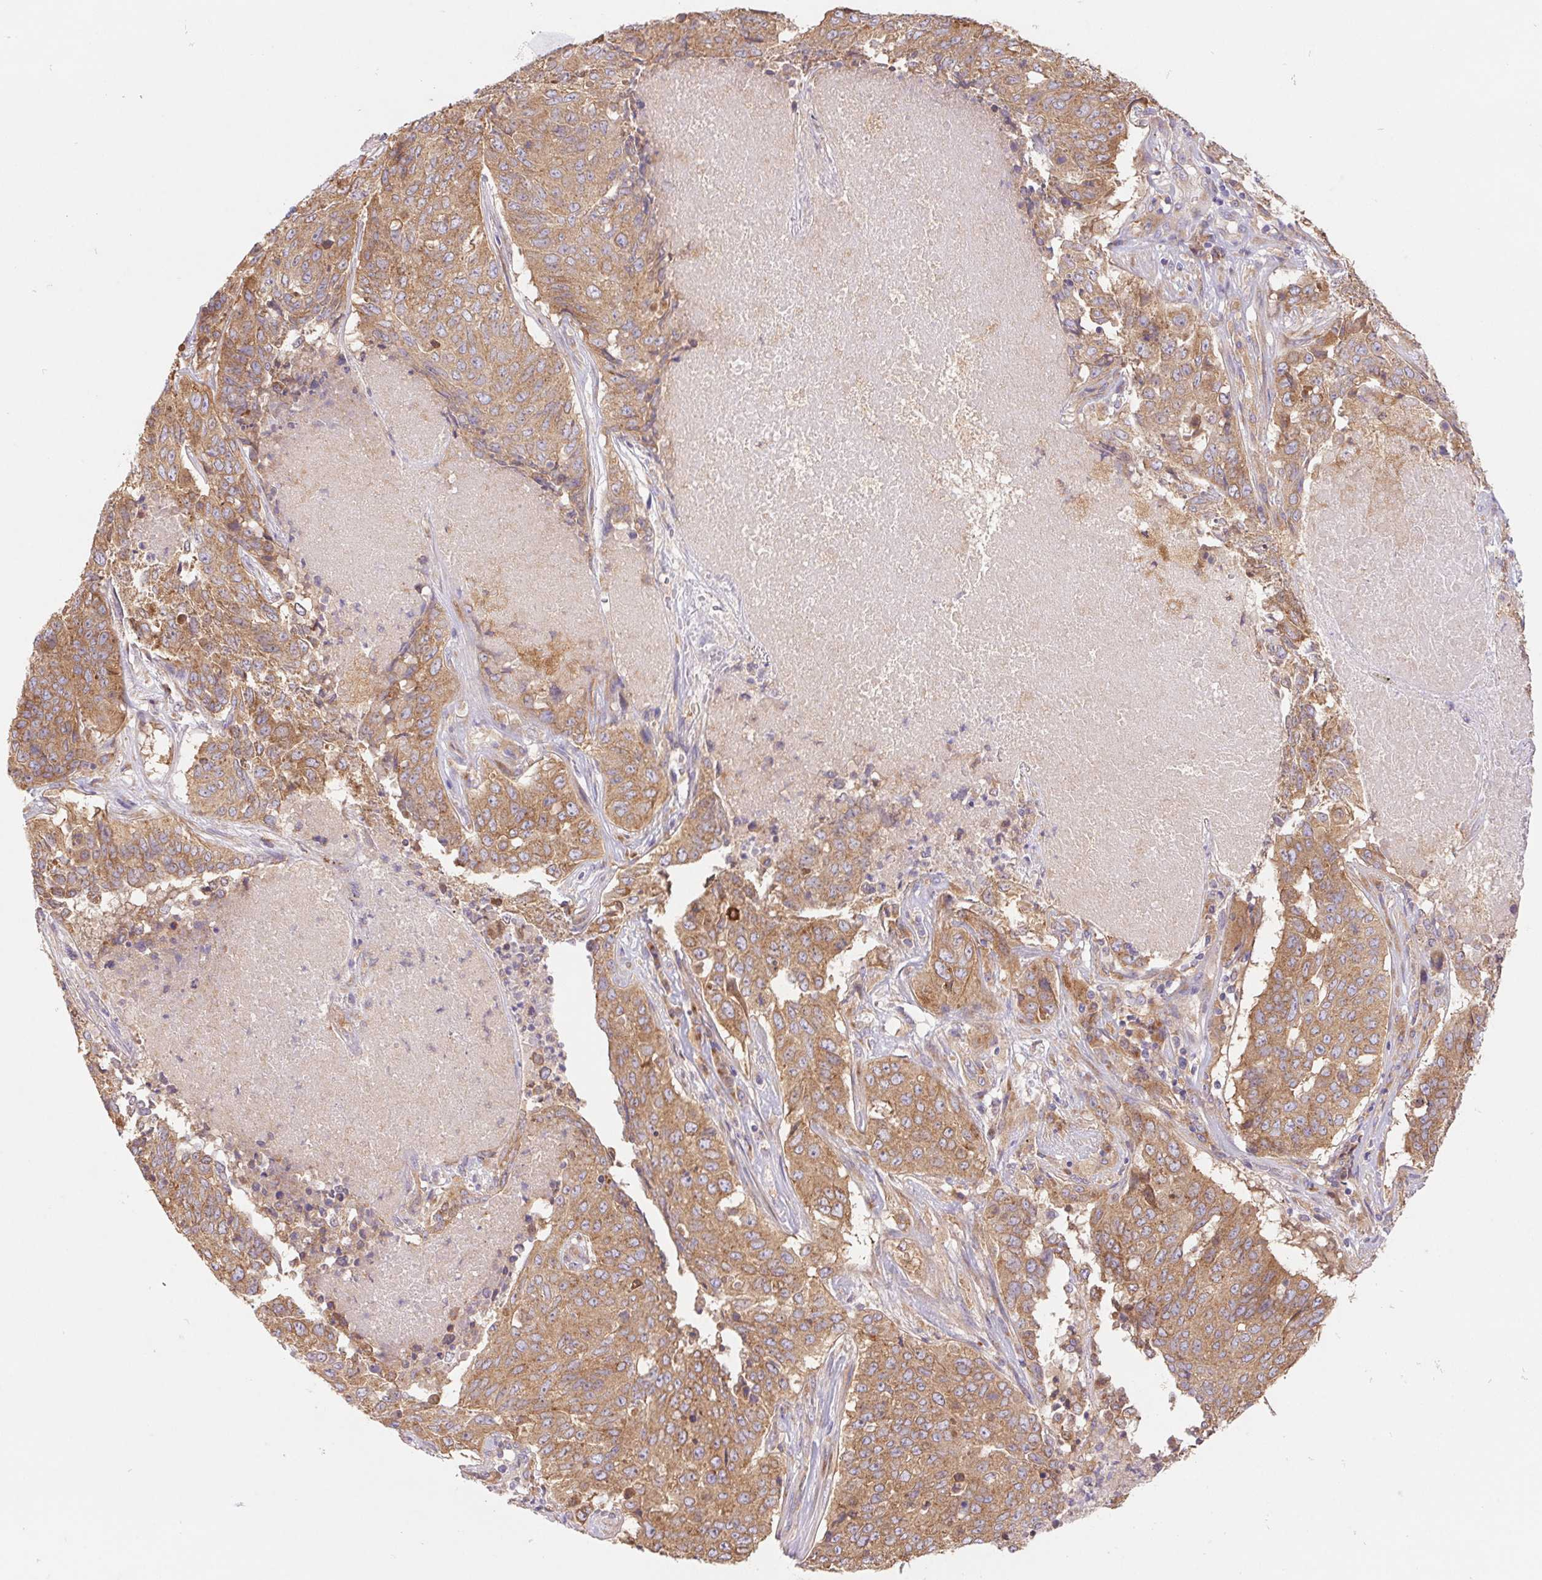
{"staining": {"intensity": "moderate", "quantity": ">75%", "location": "cytoplasmic/membranous"}, "tissue": "lung cancer", "cell_type": "Tumor cells", "image_type": "cancer", "snomed": [{"axis": "morphology", "description": "Normal tissue, NOS"}, {"axis": "morphology", "description": "Squamous cell carcinoma, NOS"}, {"axis": "topography", "description": "Bronchus"}, {"axis": "topography", "description": "Lung"}], "caption": "High-power microscopy captured an IHC histopathology image of lung cancer, revealing moderate cytoplasmic/membranous positivity in about >75% of tumor cells.", "gene": "RAB1A", "patient": {"sex": "male", "age": 64}}